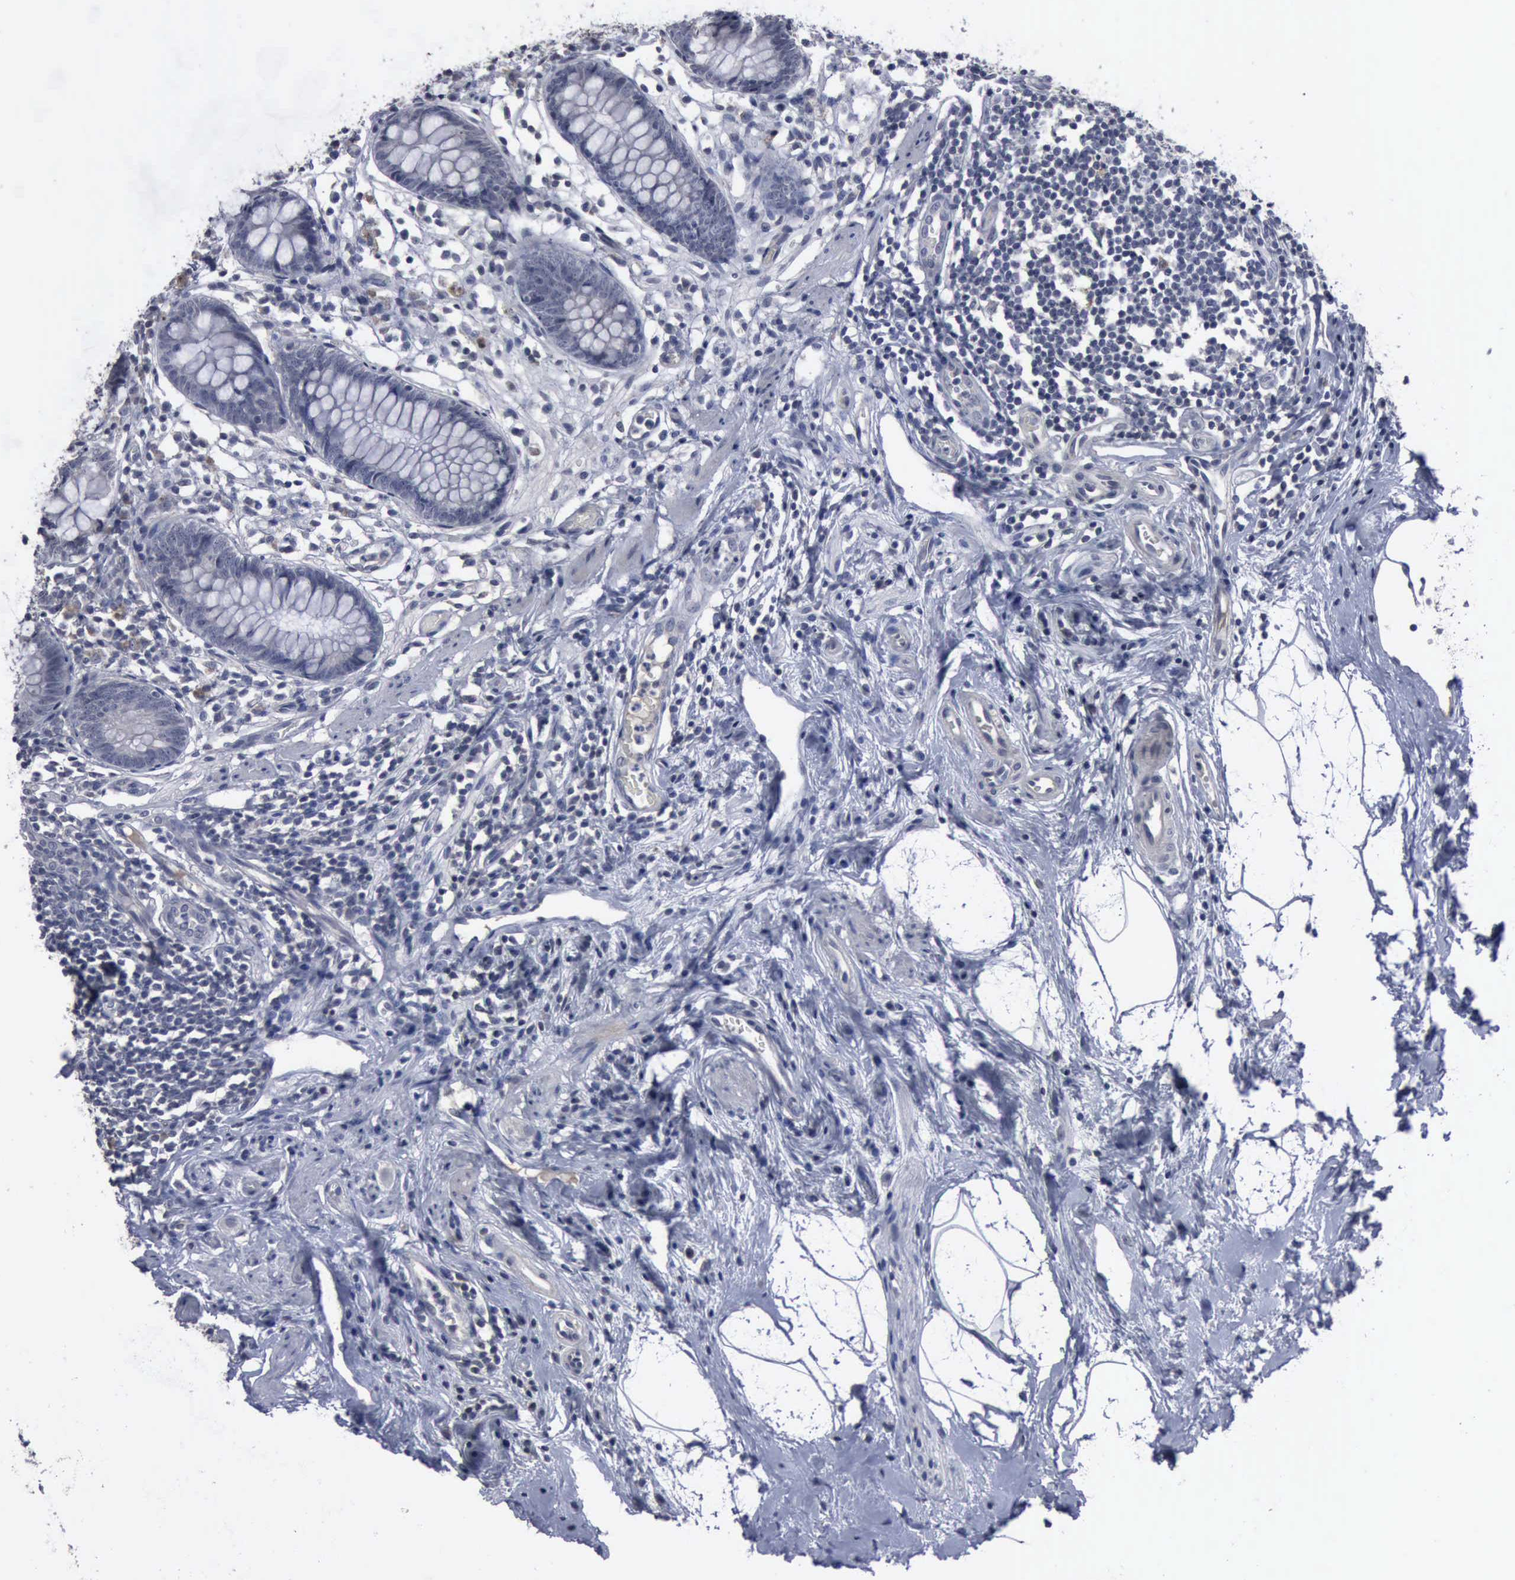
{"staining": {"intensity": "negative", "quantity": "none", "location": "none"}, "tissue": "appendix", "cell_type": "Glandular cells", "image_type": "normal", "snomed": [{"axis": "morphology", "description": "Normal tissue, NOS"}, {"axis": "topography", "description": "Appendix"}], "caption": "Immunohistochemistry (IHC) image of normal appendix: appendix stained with DAB (3,3'-diaminobenzidine) shows no significant protein staining in glandular cells.", "gene": "MYO18B", "patient": {"sex": "male", "age": 38}}